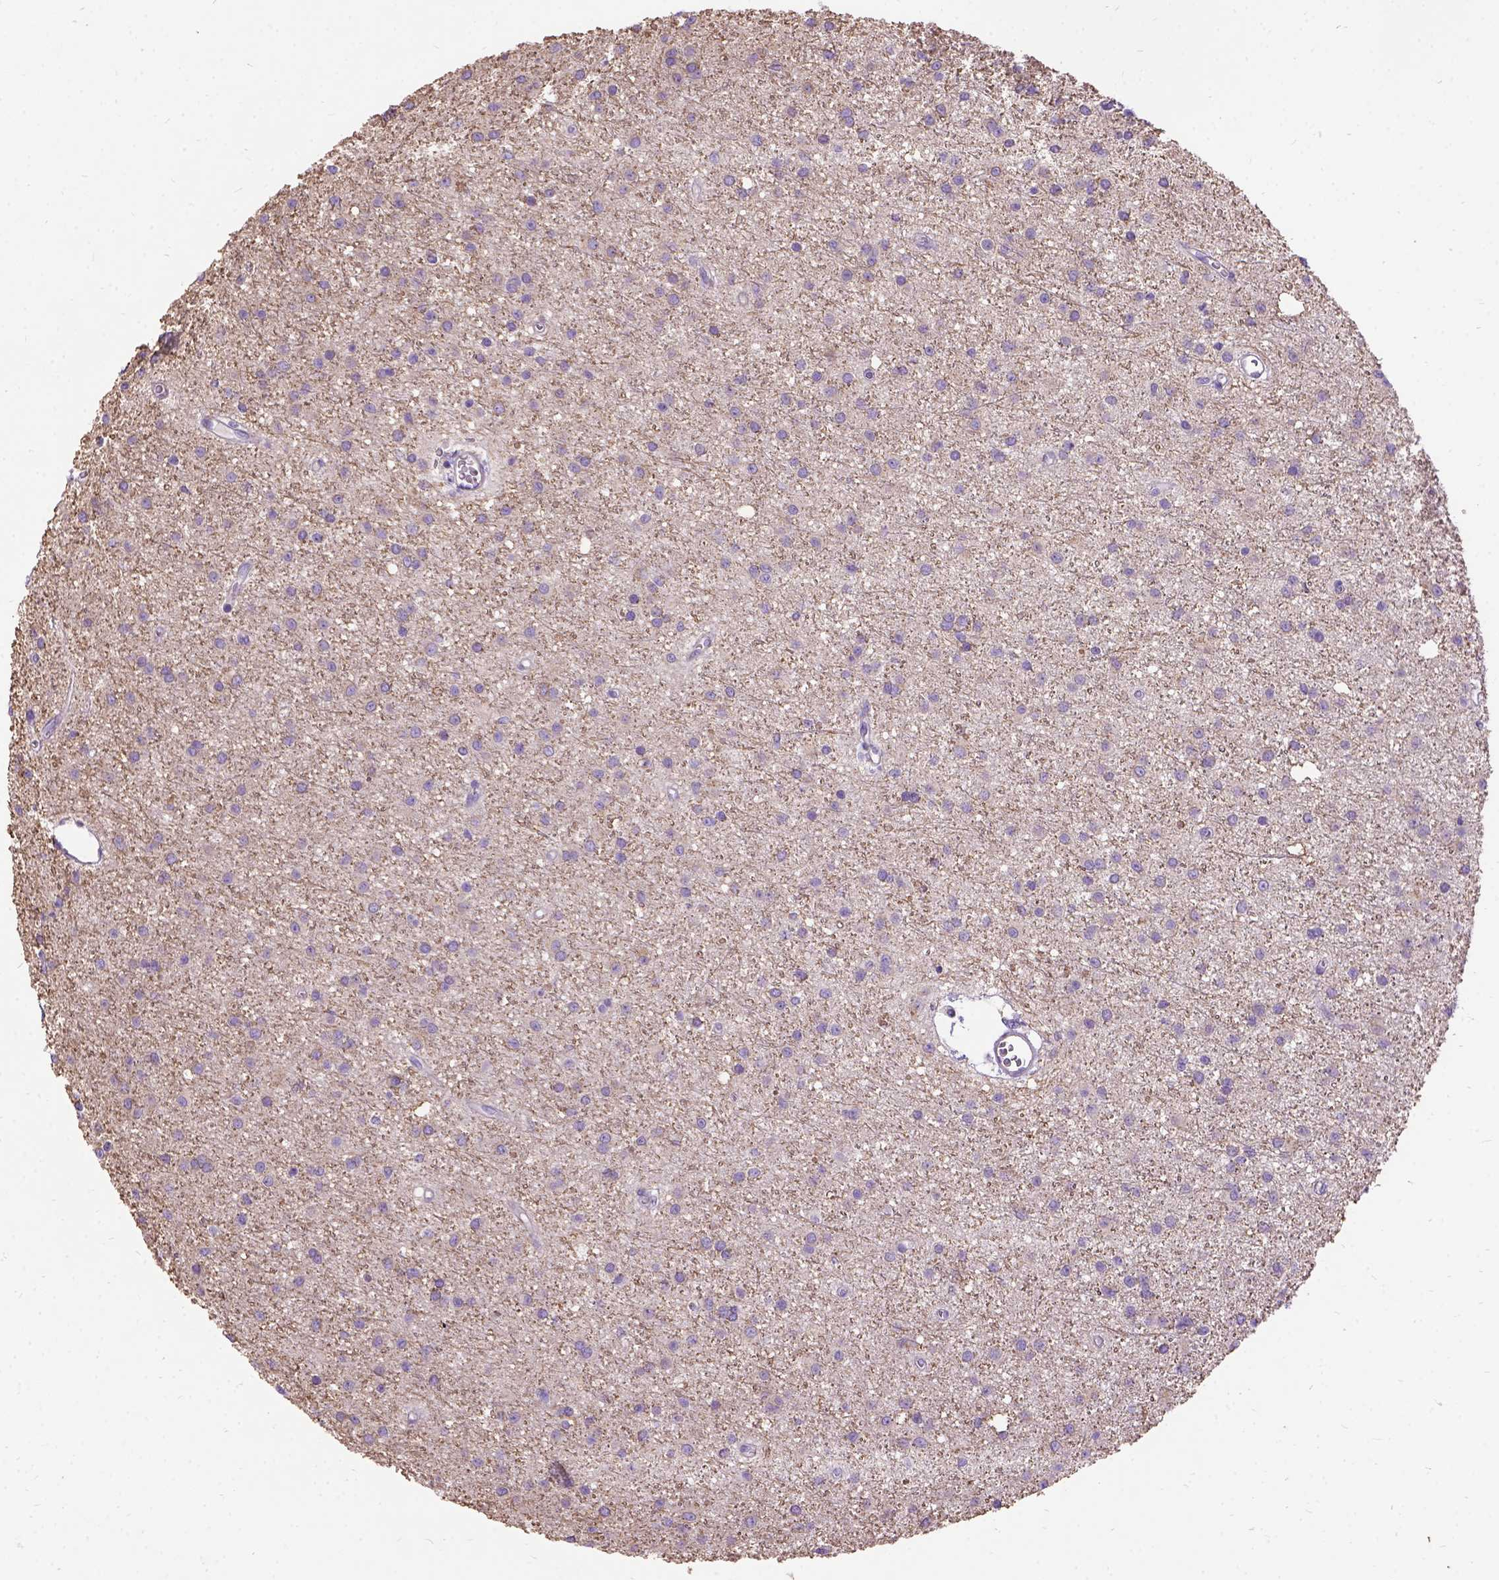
{"staining": {"intensity": "negative", "quantity": "none", "location": "none"}, "tissue": "glioma", "cell_type": "Tumor cells", "image_type": "cancer", "snomed": [{"axis": "morphology", "description": "Glioma, malignant, Low grade"}, {"axis": "topography", "description": "Brain"}], "caption": "Protein analysis of malignant glioma (low-grade) displays no significant positivity in tumor cells.", "gene": "CFAP54", "patient": {"sex": "male", "age": 27}}